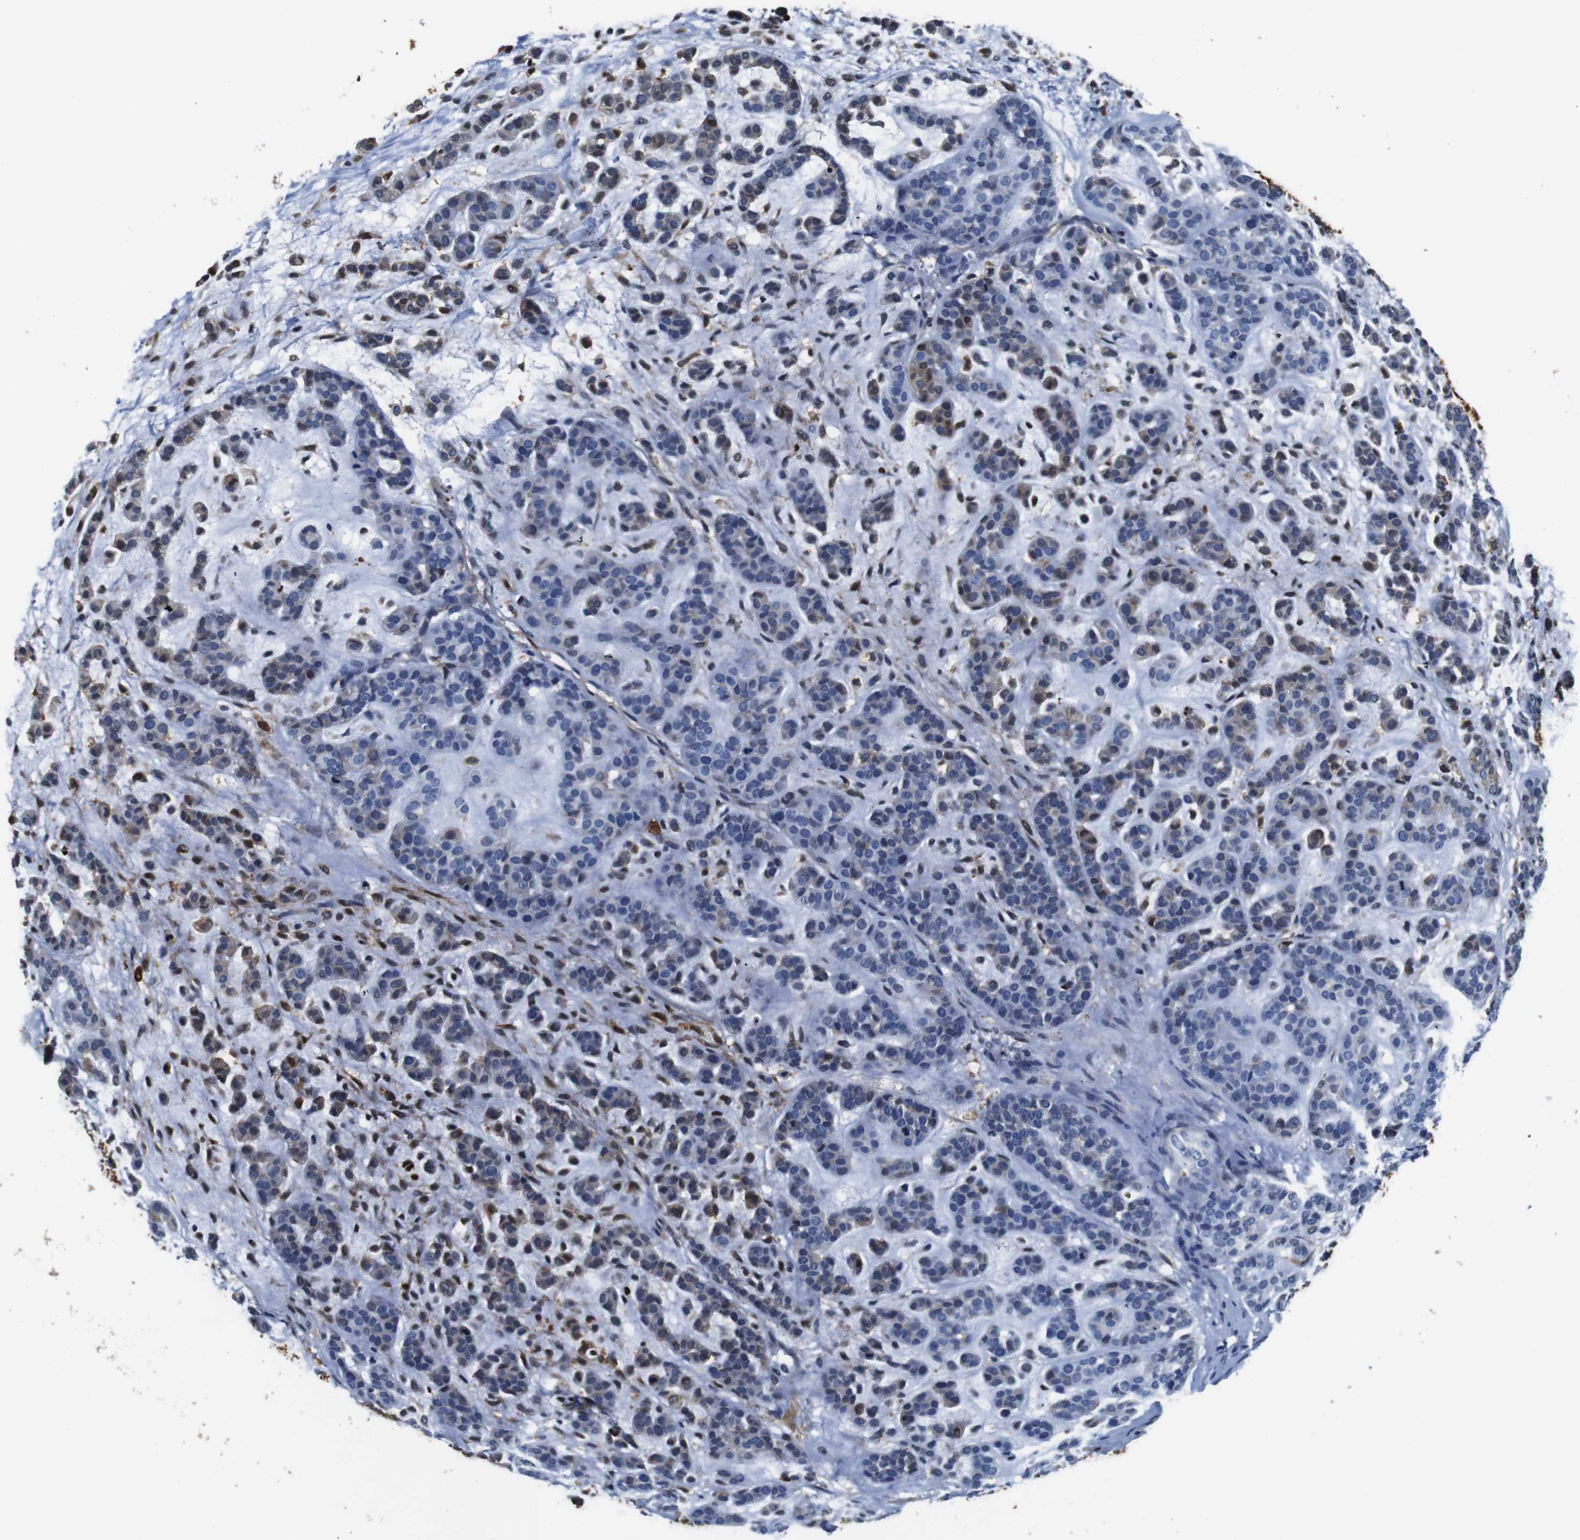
{"staining": {"intensity": "weak", "quantity": "<25%", "location": "cytoplasmic/membranous"}, "tissue": "head and neck cancer", "cell_type": "Tumor cells", "image_type": "cancer", "snomed": [{"axis": "morphology", "description": "Adenocarcinoma, NOS"}, {"axis": "morphology", "description": "Adenoma, NOS"}, {"axis": "topography", "description": "Head-Neck"}], "caption": "High power microscopy image of an immunohistochemistry micrograph of head and neck adenocarcinoma, revealing no significant staining in tumor cells.", "gene": "ANXA1", "patient": {"sex": "female", "age": 55}}